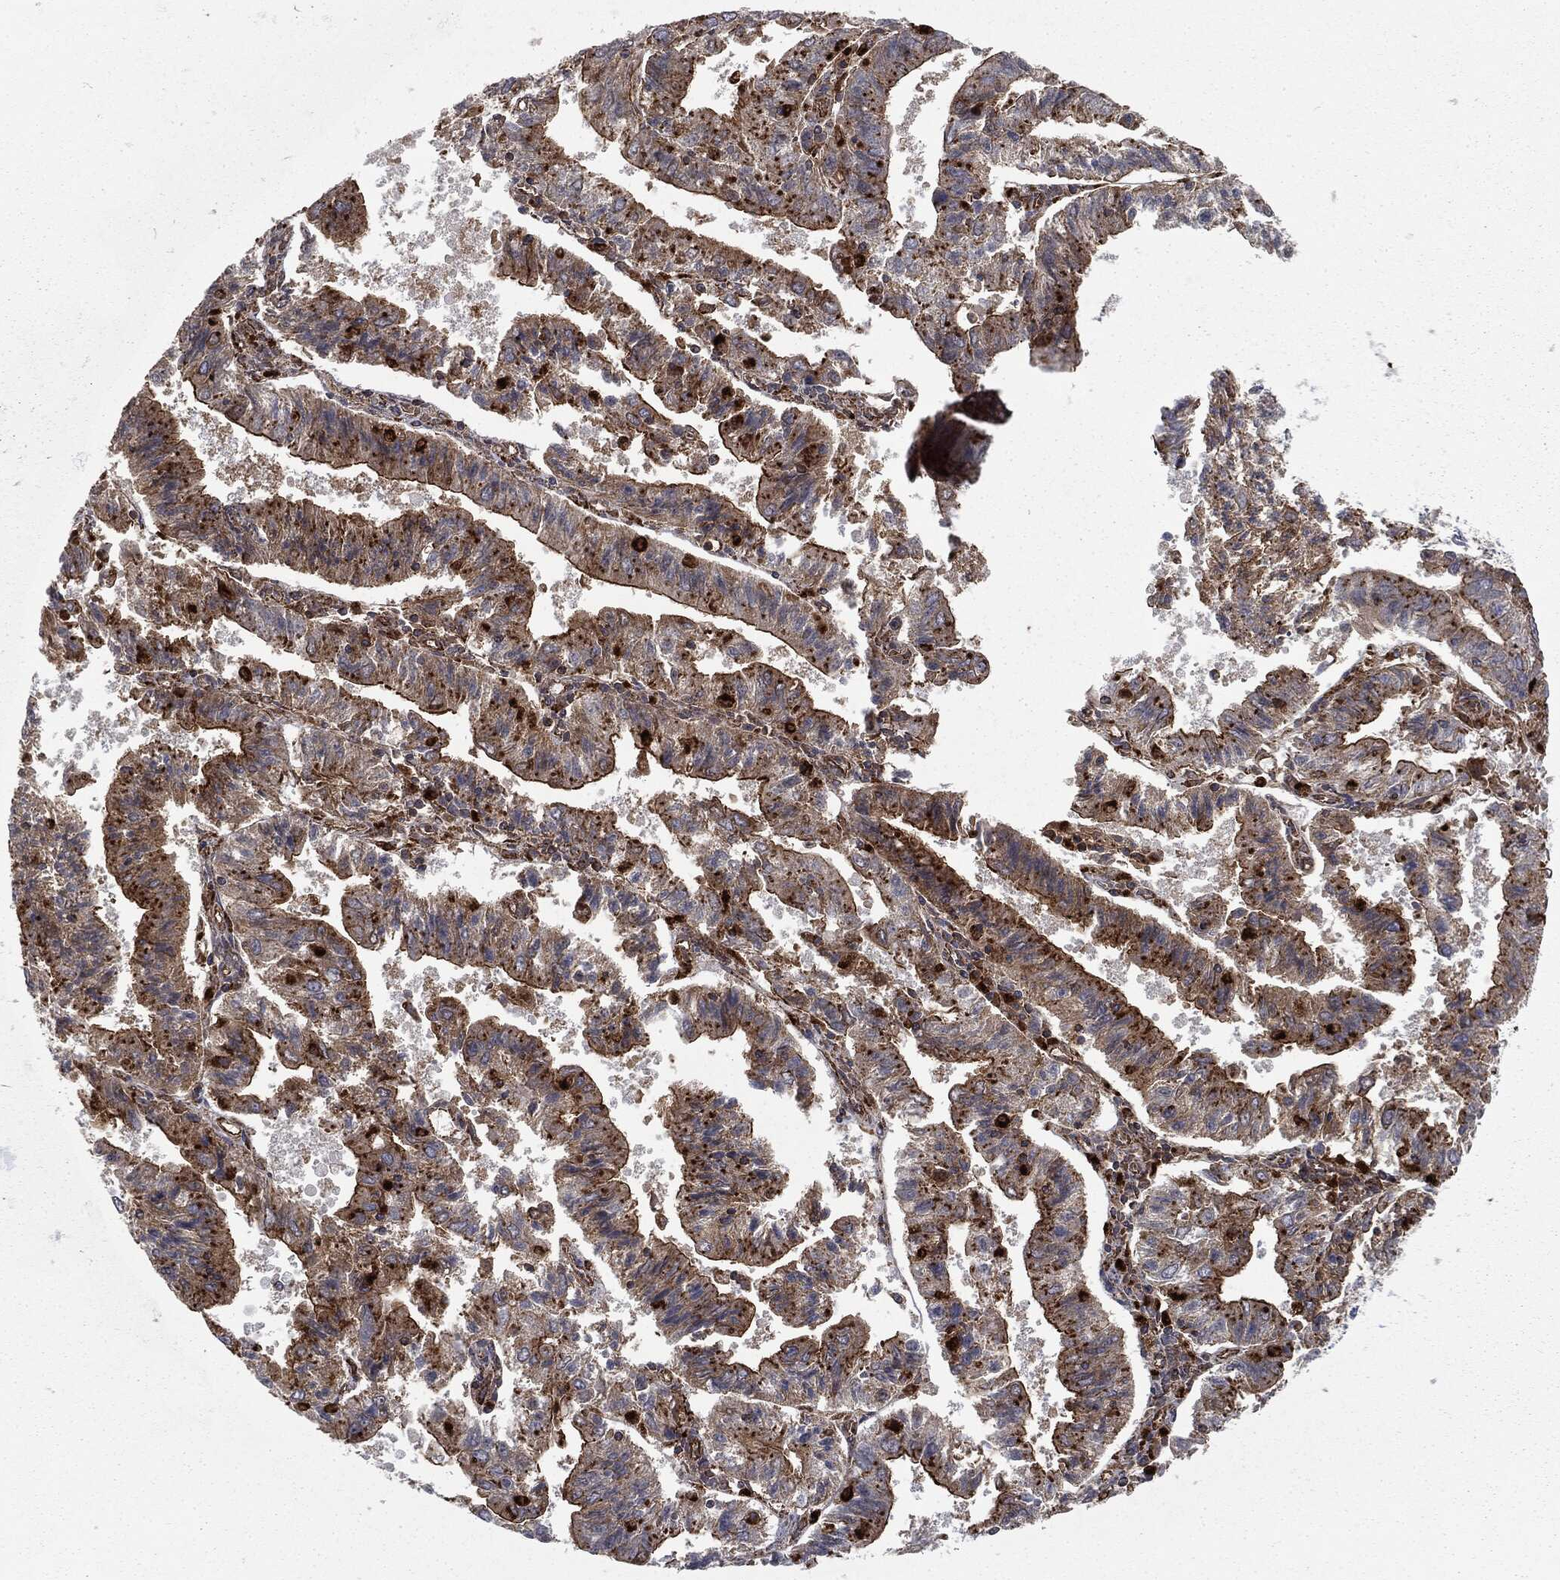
{"staining": {"intensity": "strong", "quantity": ">75%", "location": "cytoplasmic/membranous"}, "tissue": "endometrial cancer", "cell_type": "Tumor cells", "image_type": "cancer", "snomed": [{"axis": "morphology", "description": "Adenocarcinoma, NOS"}, {"axis": "topography", "description": "Endometrium"}], "caption": "Immunohistochemical staining of endometrial cancer exhibits high levels of strong cytoplasmic/membranous expression in about >75% of tumor cells. Using DAB (3,3'-diaminobenzidine) (brown) and hematoxylin (blue) stains, captured at high magnification using brightfield microscopy.", "gene": "CTSA", "patient": {"sex": "female", "age": 82}}